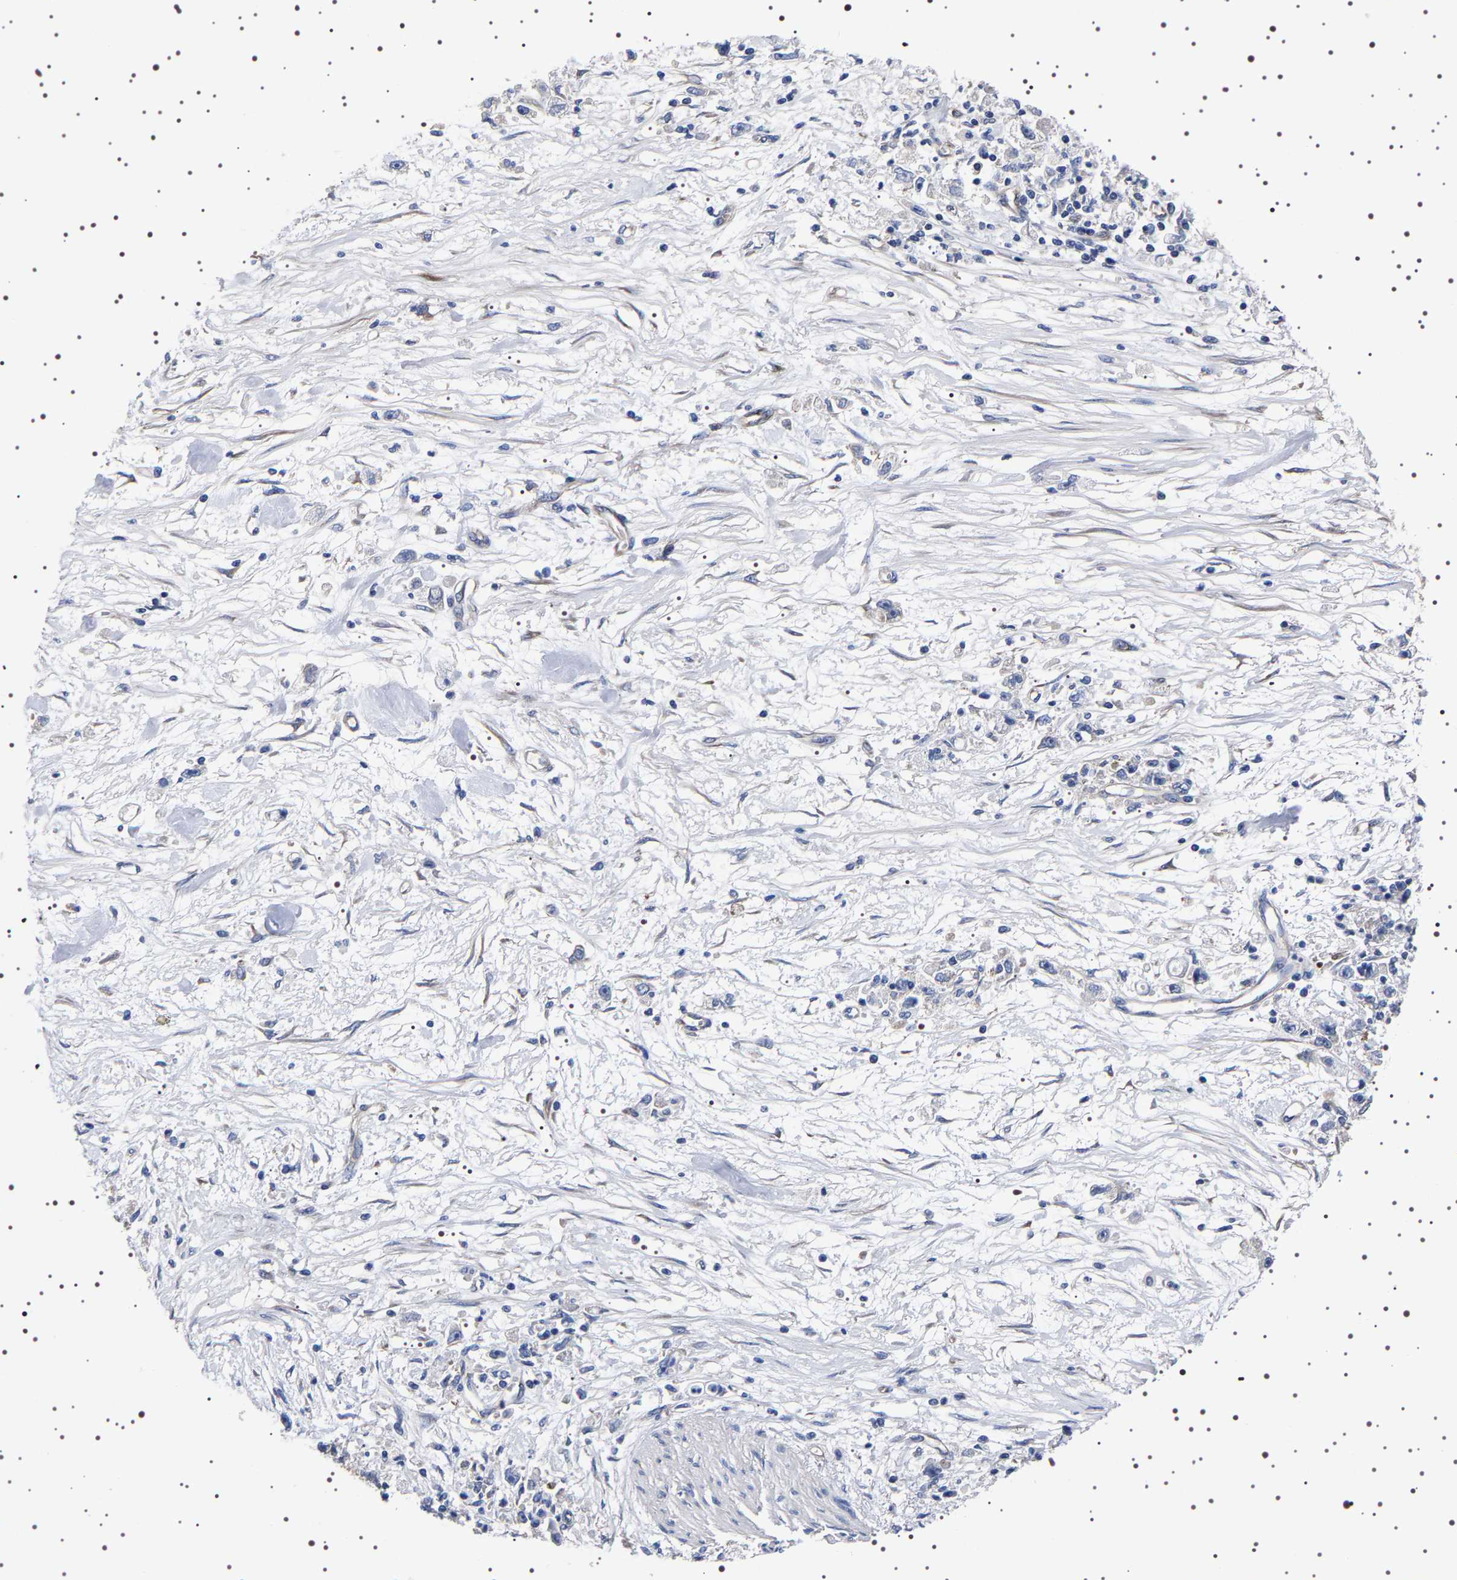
{"staining": {"intensity": "negative", "quantity": "none", "location": "none"}, "tissue": "stomach cancer", "cell_type": "Tumor cells", "image_type": "cancer", "snomed": [{"axis": "morphology", "description": "Adenocarcinoma, NOS"}, {"axis": "topography", "description": "Stomach"}], "caption": "The histopathology image demonstrates no significant positivity in tumor cells of stomach cancer (adenocarcinoma).", "gene": "DARS1", "patient": {"sex": "female", "age": 59}}